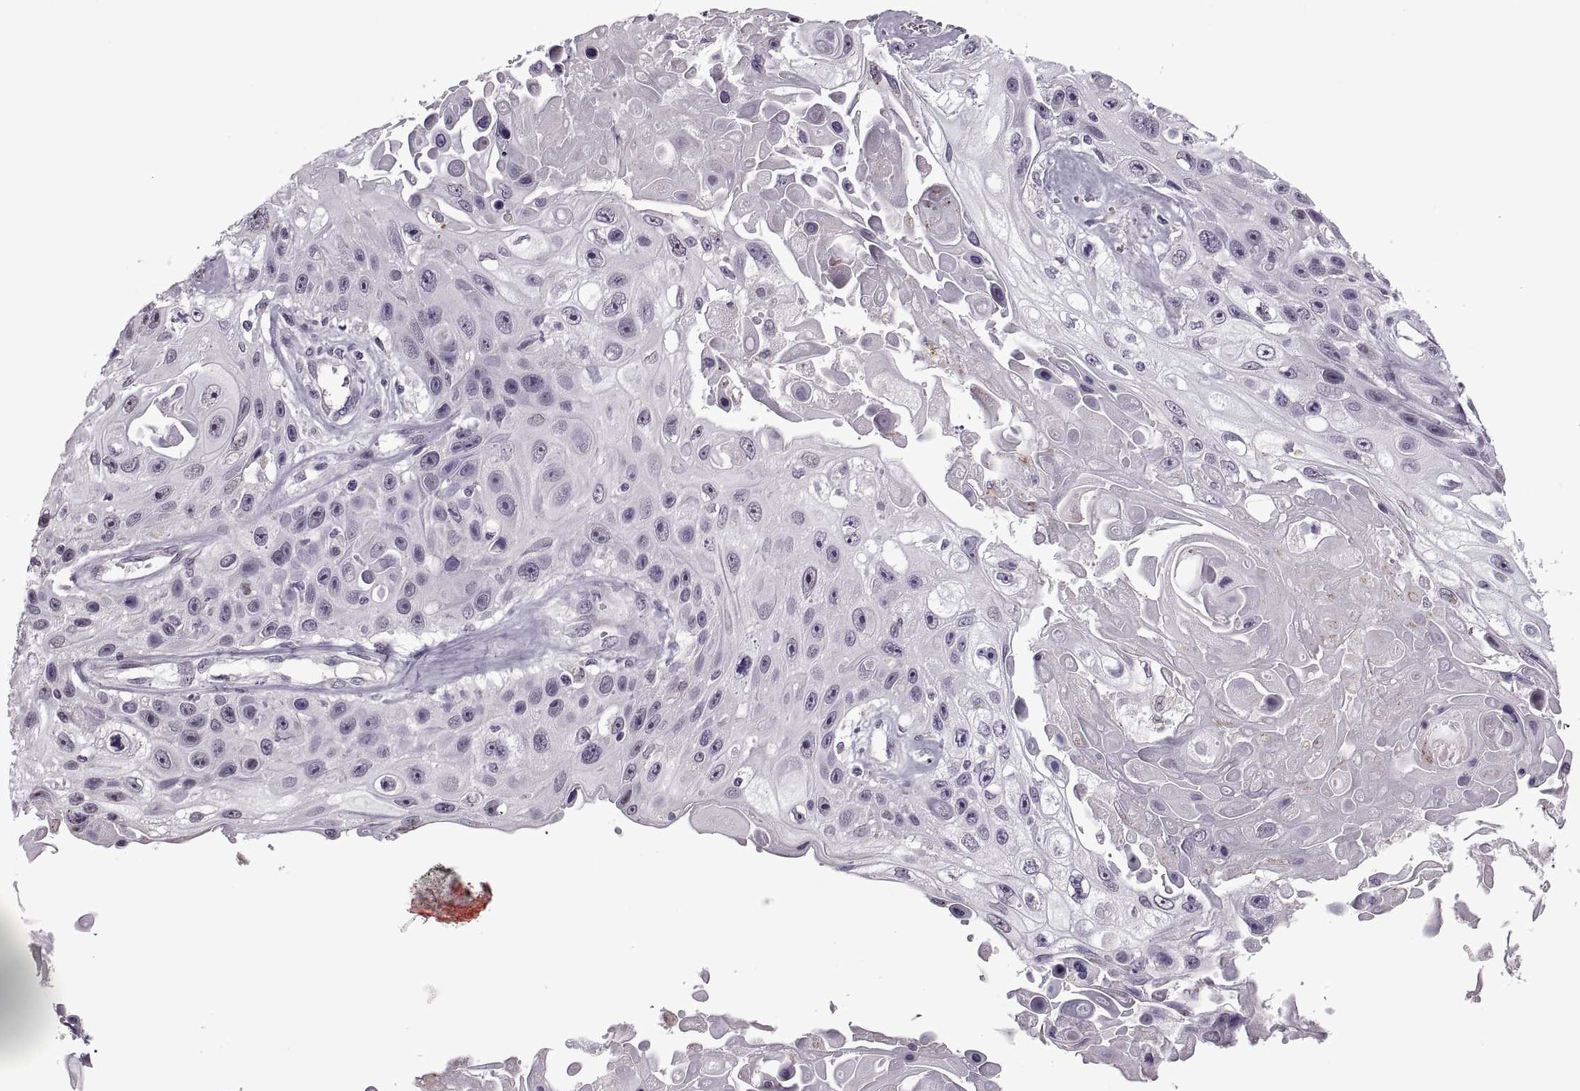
{"staining": {"intensity": "negative", "quantity": "none", "location": "none"}, "tissue": "skin cancer", "cell_type": "Tumor cells", "image_type": "cancer", "snomed": [{"axis": "morphology", "description": "Squamous cell carcinoma, NOS"}, {"axis": "topography", "description": "Skin"}], "caption": "High power microscopy image of an immunohistochemistry (IHC) histopathology image of squamous cell carcinoma (skin), revealing no significant staining in tumor cells.", "gene": "PRSS37", "patient": {"sex": "male", "age": 82}}